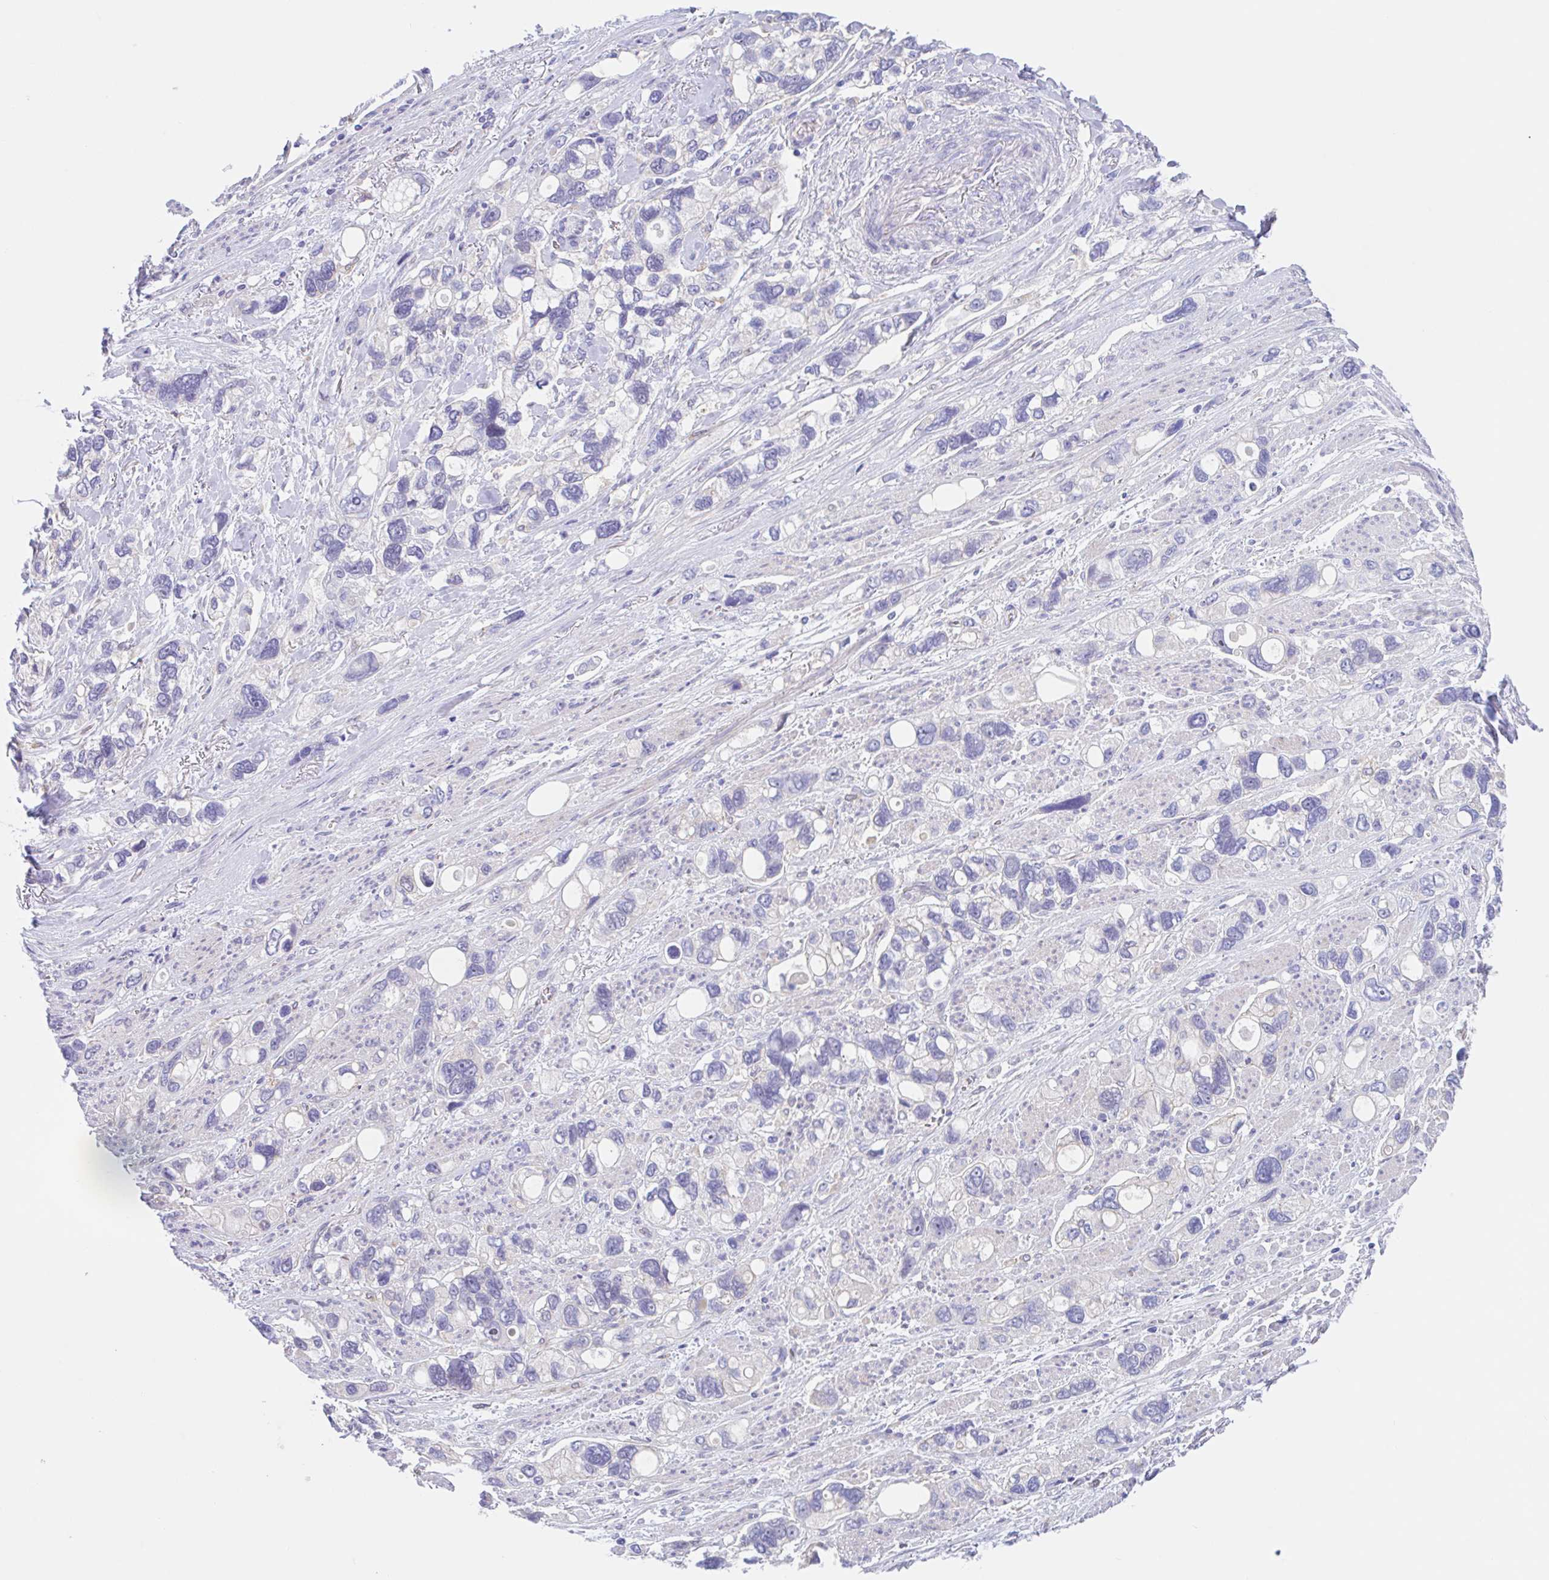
{"staining": {"intensity": "negative", "quantity": "none", "location": "none"}, "tissue": "stomach cancer", "cell_type": "Tumor cells", "image_type": "cancer", "snomed": [{"axis": "morphology", "description": "Adenocarcinoma, NOS"}, {"axis": "topography", "description": "Stomach, upper"}], "caption": "Human stomach adenocarcinoma stained for a protein using immunohistochemistry (IHC) reveals no positivity in tumor cells.", "gene": "TMEM86A", "patient": {"sex": "female", "age": 81}}